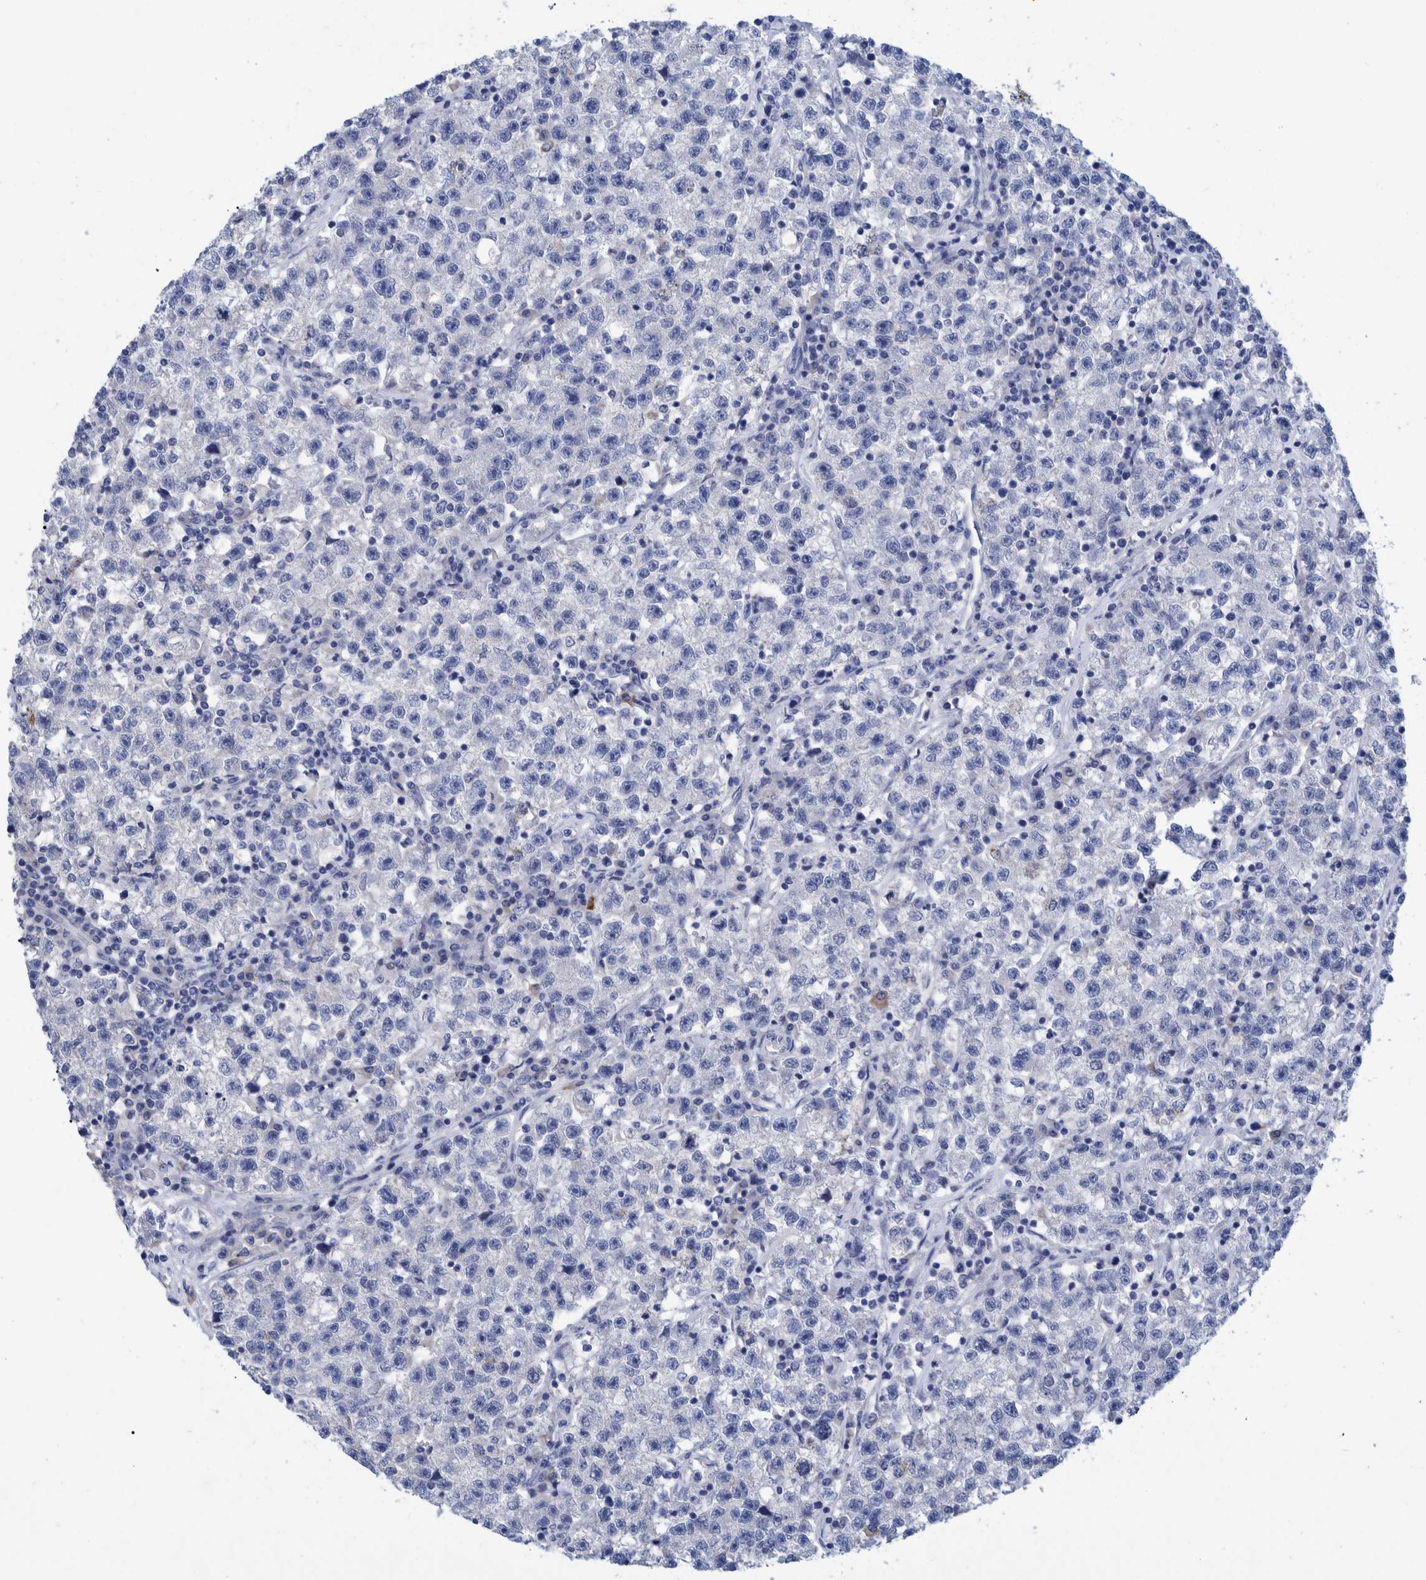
{"staining": {"intensity": "negative", "quantity": "none", "location": "none"}, "tissue": "testis cancer", "cell_type": "Tumor cells", "image_type": "cancer", "snomed": [{"axis": "morphology", "description": "Seminoma, NOS"}, {"axis": "topography", "description": "Testis"}], "caption": "The photomicrograph exhibits no staining of tumor cells in testis seminoma.", "gene": "MKS1", "patient": {"sex": "male", "age": 22}}